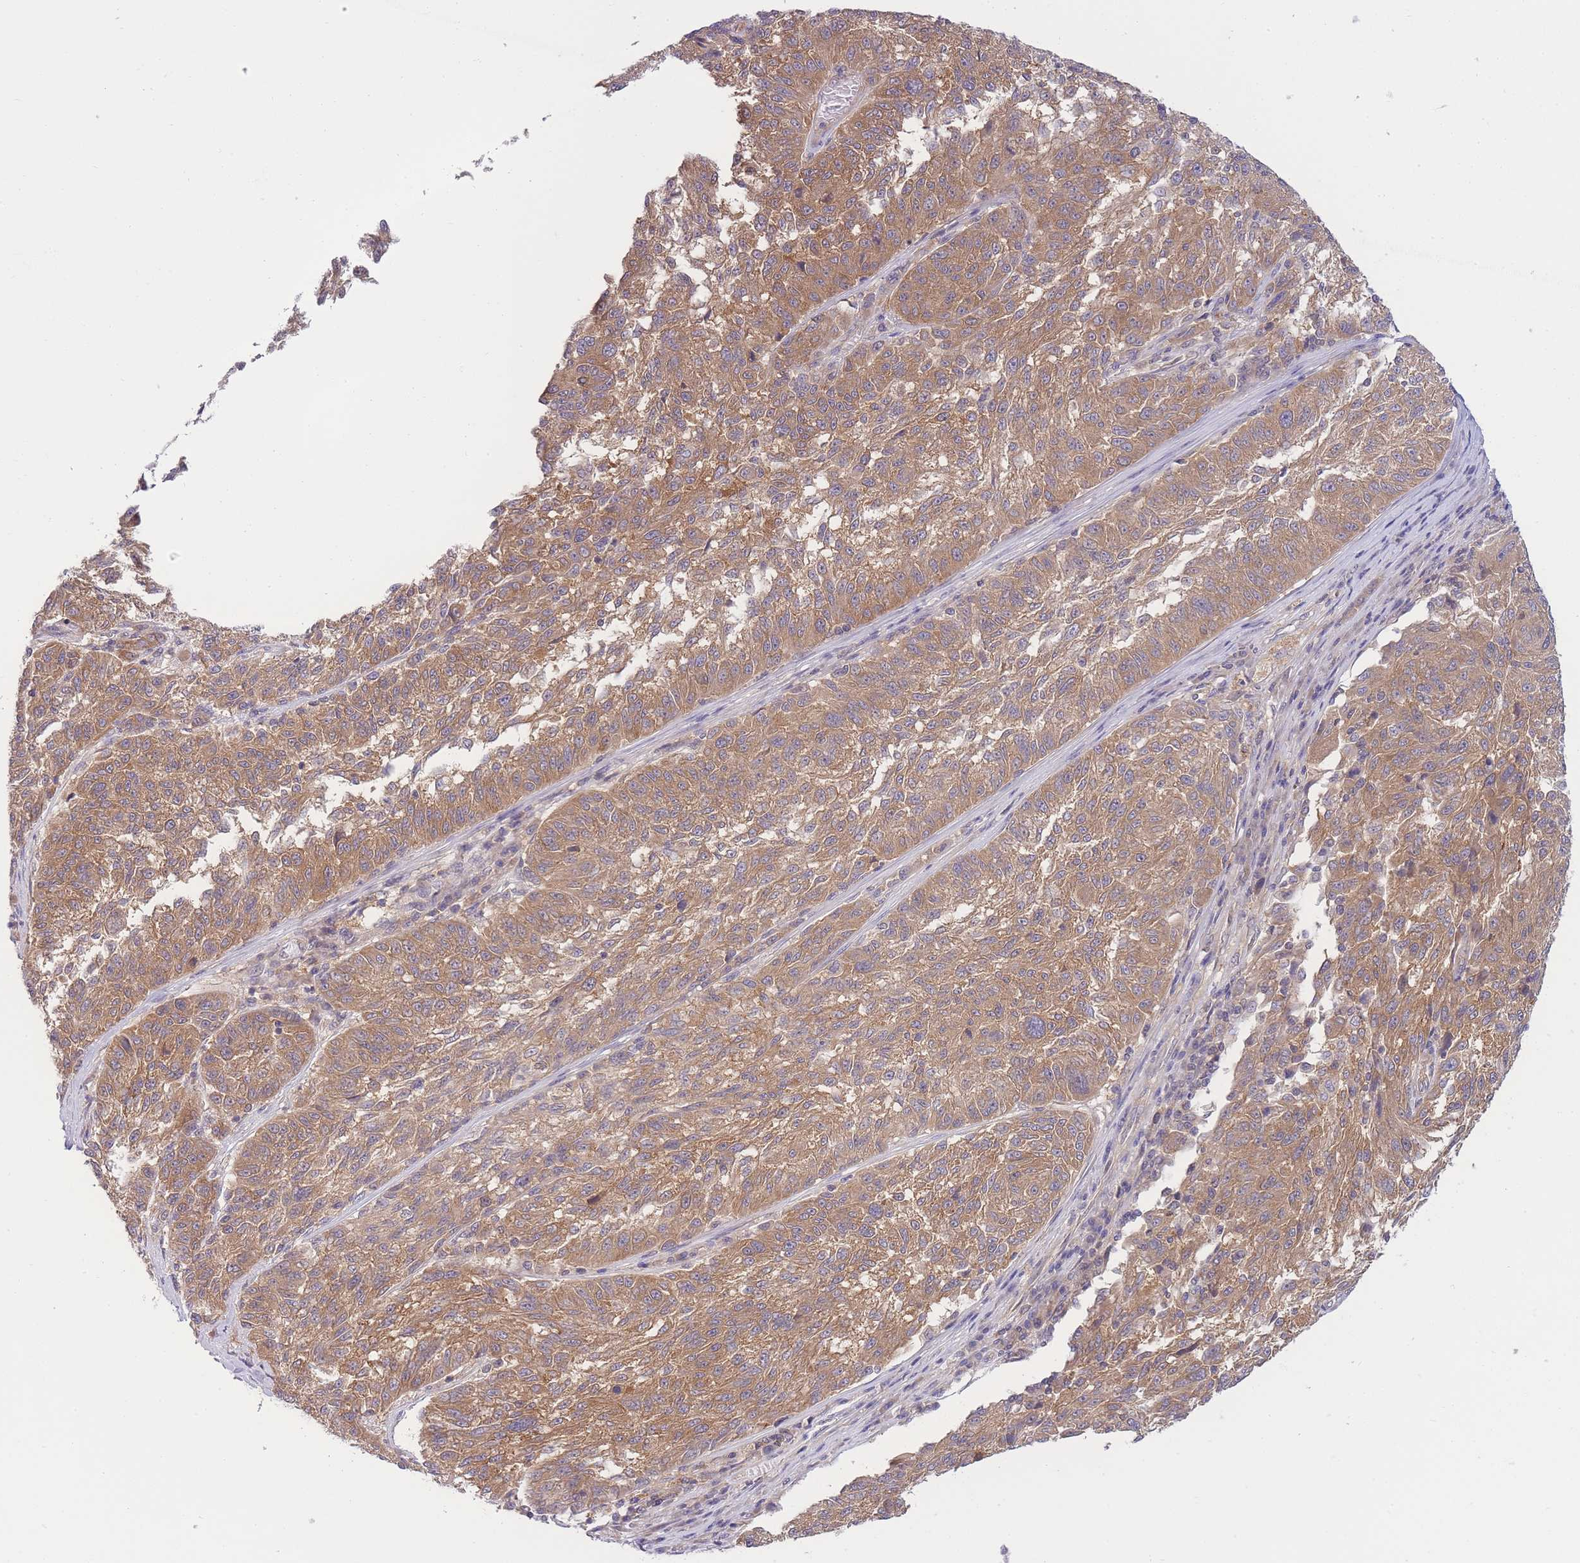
{"staining": {"intensity": "moderate", "quantity": ">75%", "location": "cytoplasmic/membranous"}, "tissue": "melanoma", "cell_type": "Tumor cells", "image_type": "cancer", "snomed": [{"axis": "morphology", "description": "Malignant melanoma, NOS"}, {"axis": "topography", "description": "Skin"}], "caption": "Protein analysis of melanoma tissue reveals moderate cytoplasmic/membranous expression in approximately >75% of tumor cells.", "gene": "PFDN6", "patient": {"sex": "male", "age": 53}}